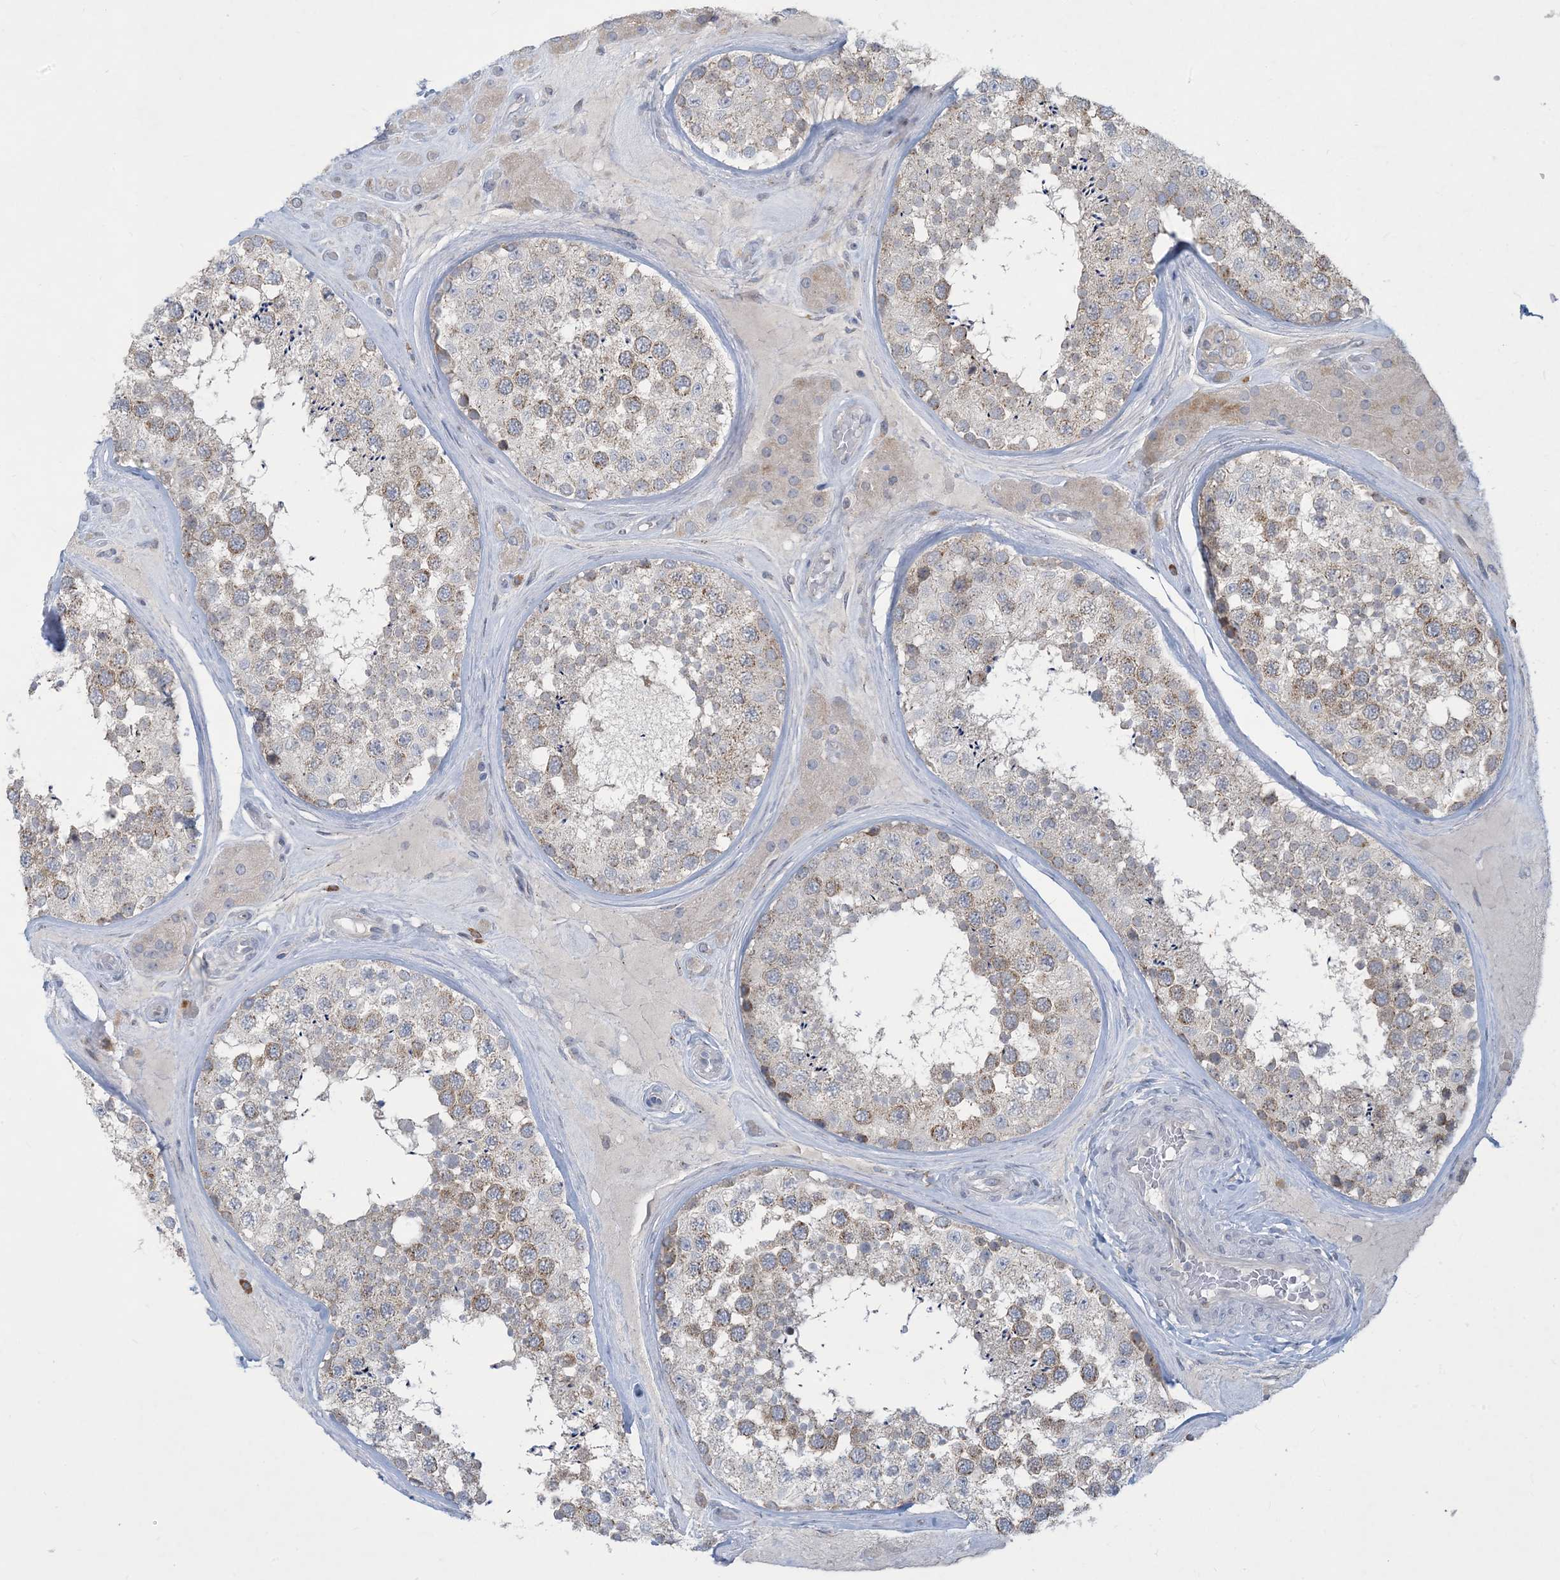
{"staining": {"intensity": "moderate", "quantity": "25%-75%", "location": "cytoplasmic/membranous"}, "tissue": "testis", "cell_type": "Cells in seminiferous ducts", "image_type": "normal", "snomed": [{"axis": "morphology", "description": "Normal tissue, NOS"}, {"axis": "topography", "description": "Testis"}], "caption": "Immunohistochemical staining of unremarkable human testis demonstrates 25%-75% levels of moderate cytoplasmic/membranous protein positivity in approximately 25%-75% of cells in seminiferous ducts.", "gene": "CCDC14", "patient": {"sex": "male", "age": 46}}